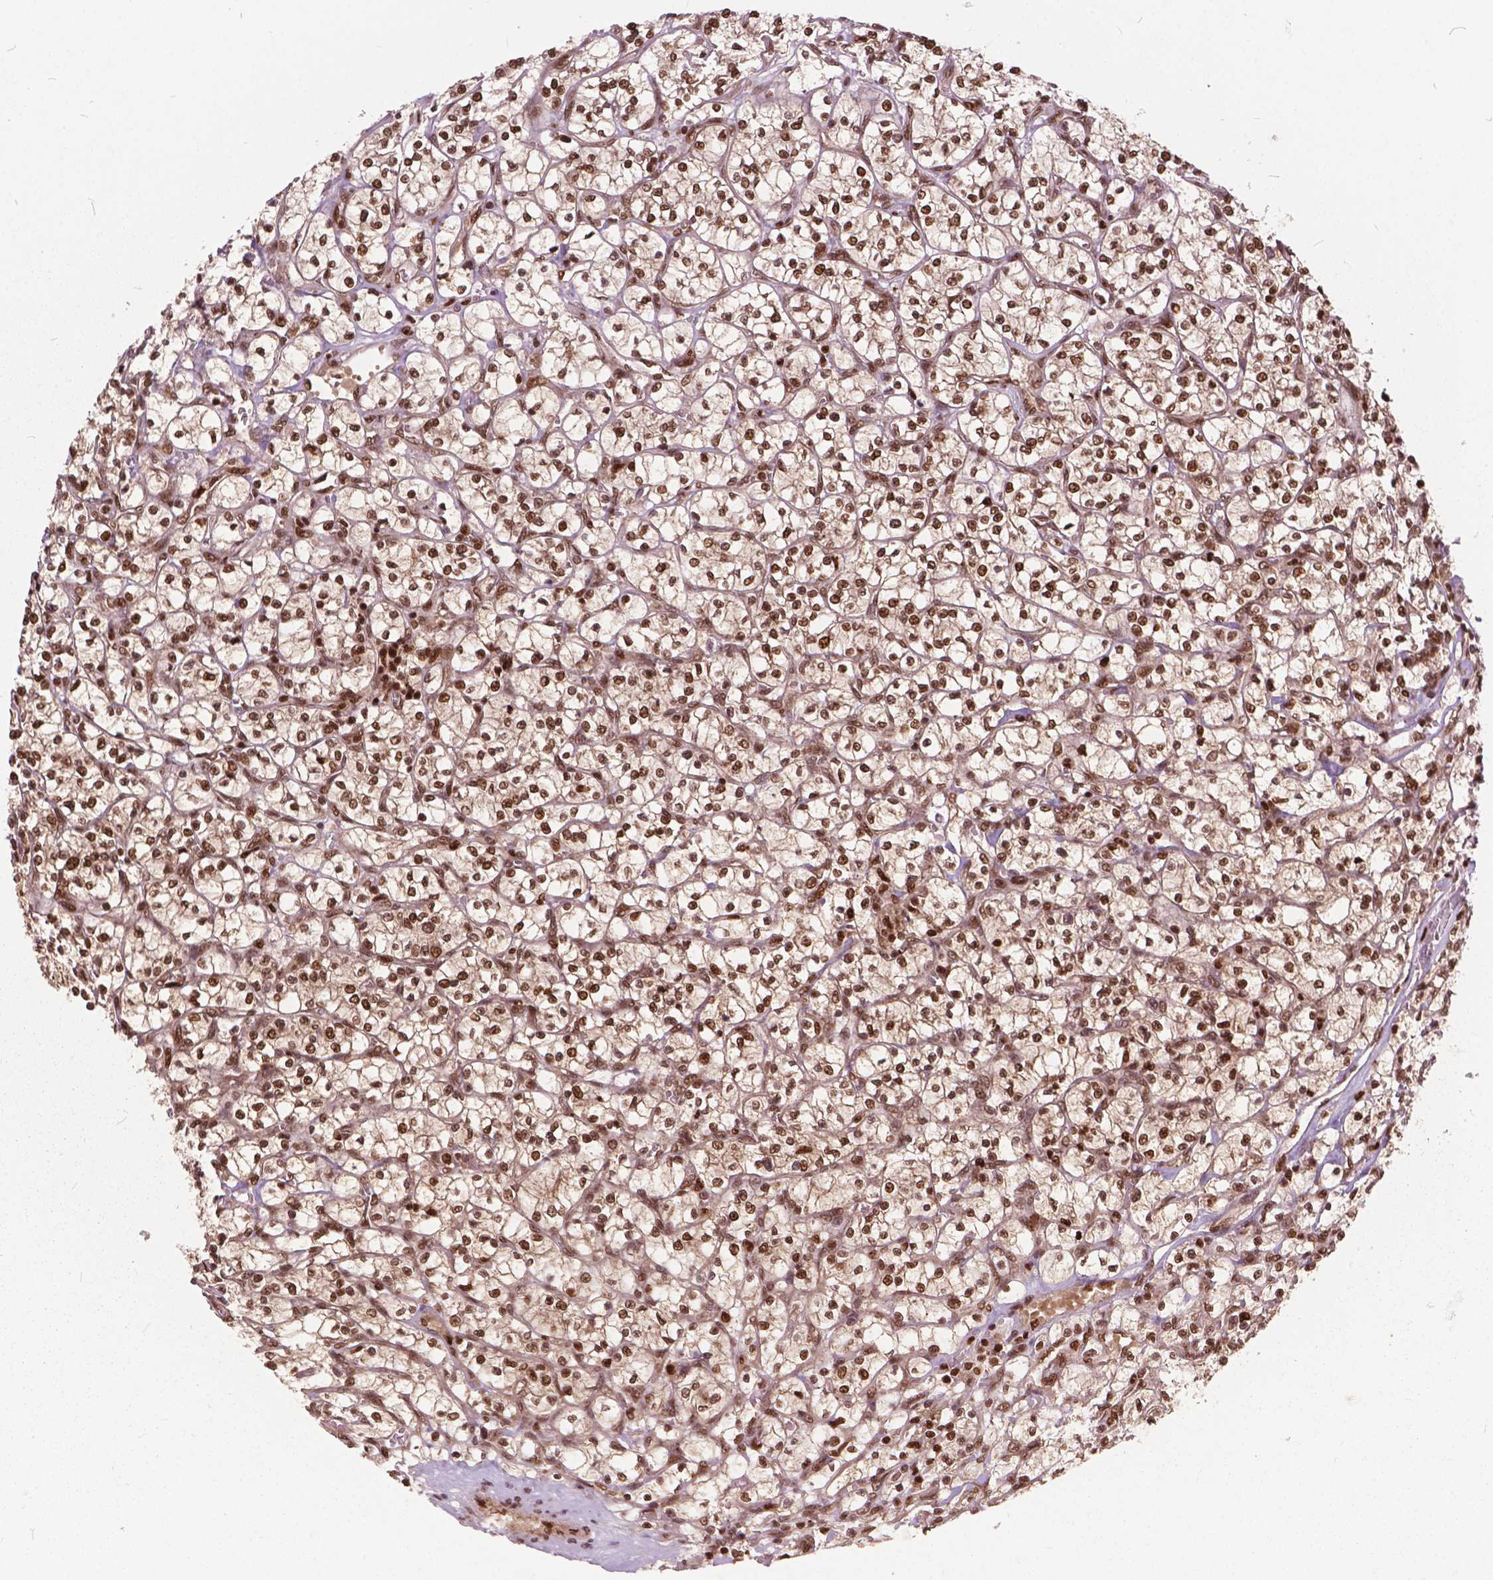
{"staining": {"intensity": "strong", "quantity": ">75%", "location": "nuclear"}, "tissue": "renal cancer", "cell_type": "Tumor cells", "image_type": "cancer", "snomed": [{"axis": "morphology", "description": "Adenocarcinoma, NOS"}, {"axis": "topography", "description": "Kidney"}], "caption": "Protein staining shows strong nuclear positivity in about >75% of tumor cells in renal cancer (adenocarcinoma).", "gene": "ANP32B", "patient": {"sex": "female", "age": 64}}